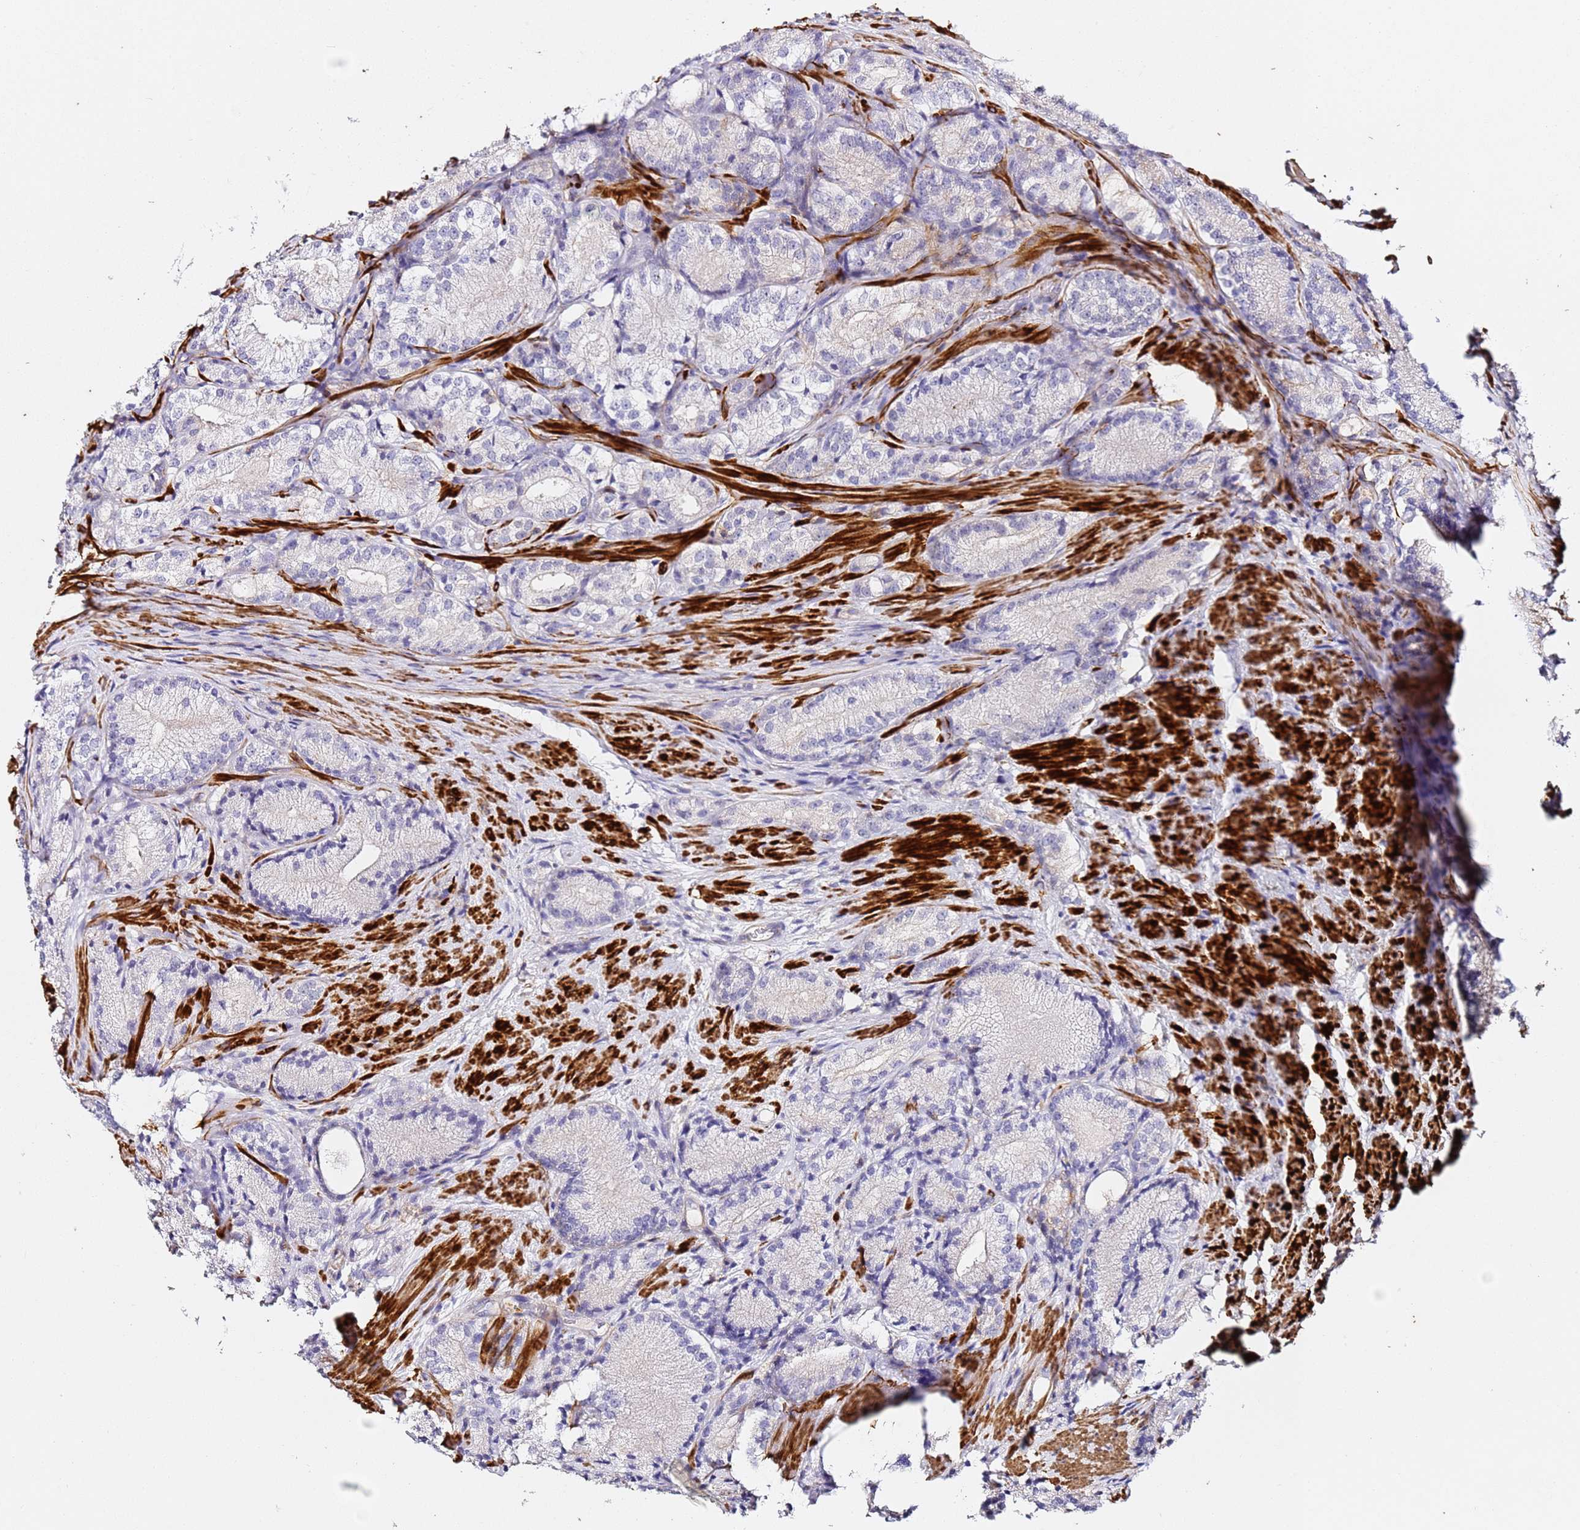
{"staining": {"intensity": "negative", "quantity": "none", "location": "none"}, "tissue": "prostate cancer", "cell_type": "Tumor cells", "image_type": "cancer", "snomed": [{"axis": "morphology", "description": "Adenocarcinoma, Low grade"}, {"axis": "topography", "description": "Prostate"}], "caption": "An image of prostate low-grade adenocarcinoma stained for a protein shows no brown staining in tumor cells.", "gene": "ZNF671", "patient": {"sex": "male", "age": 57}}